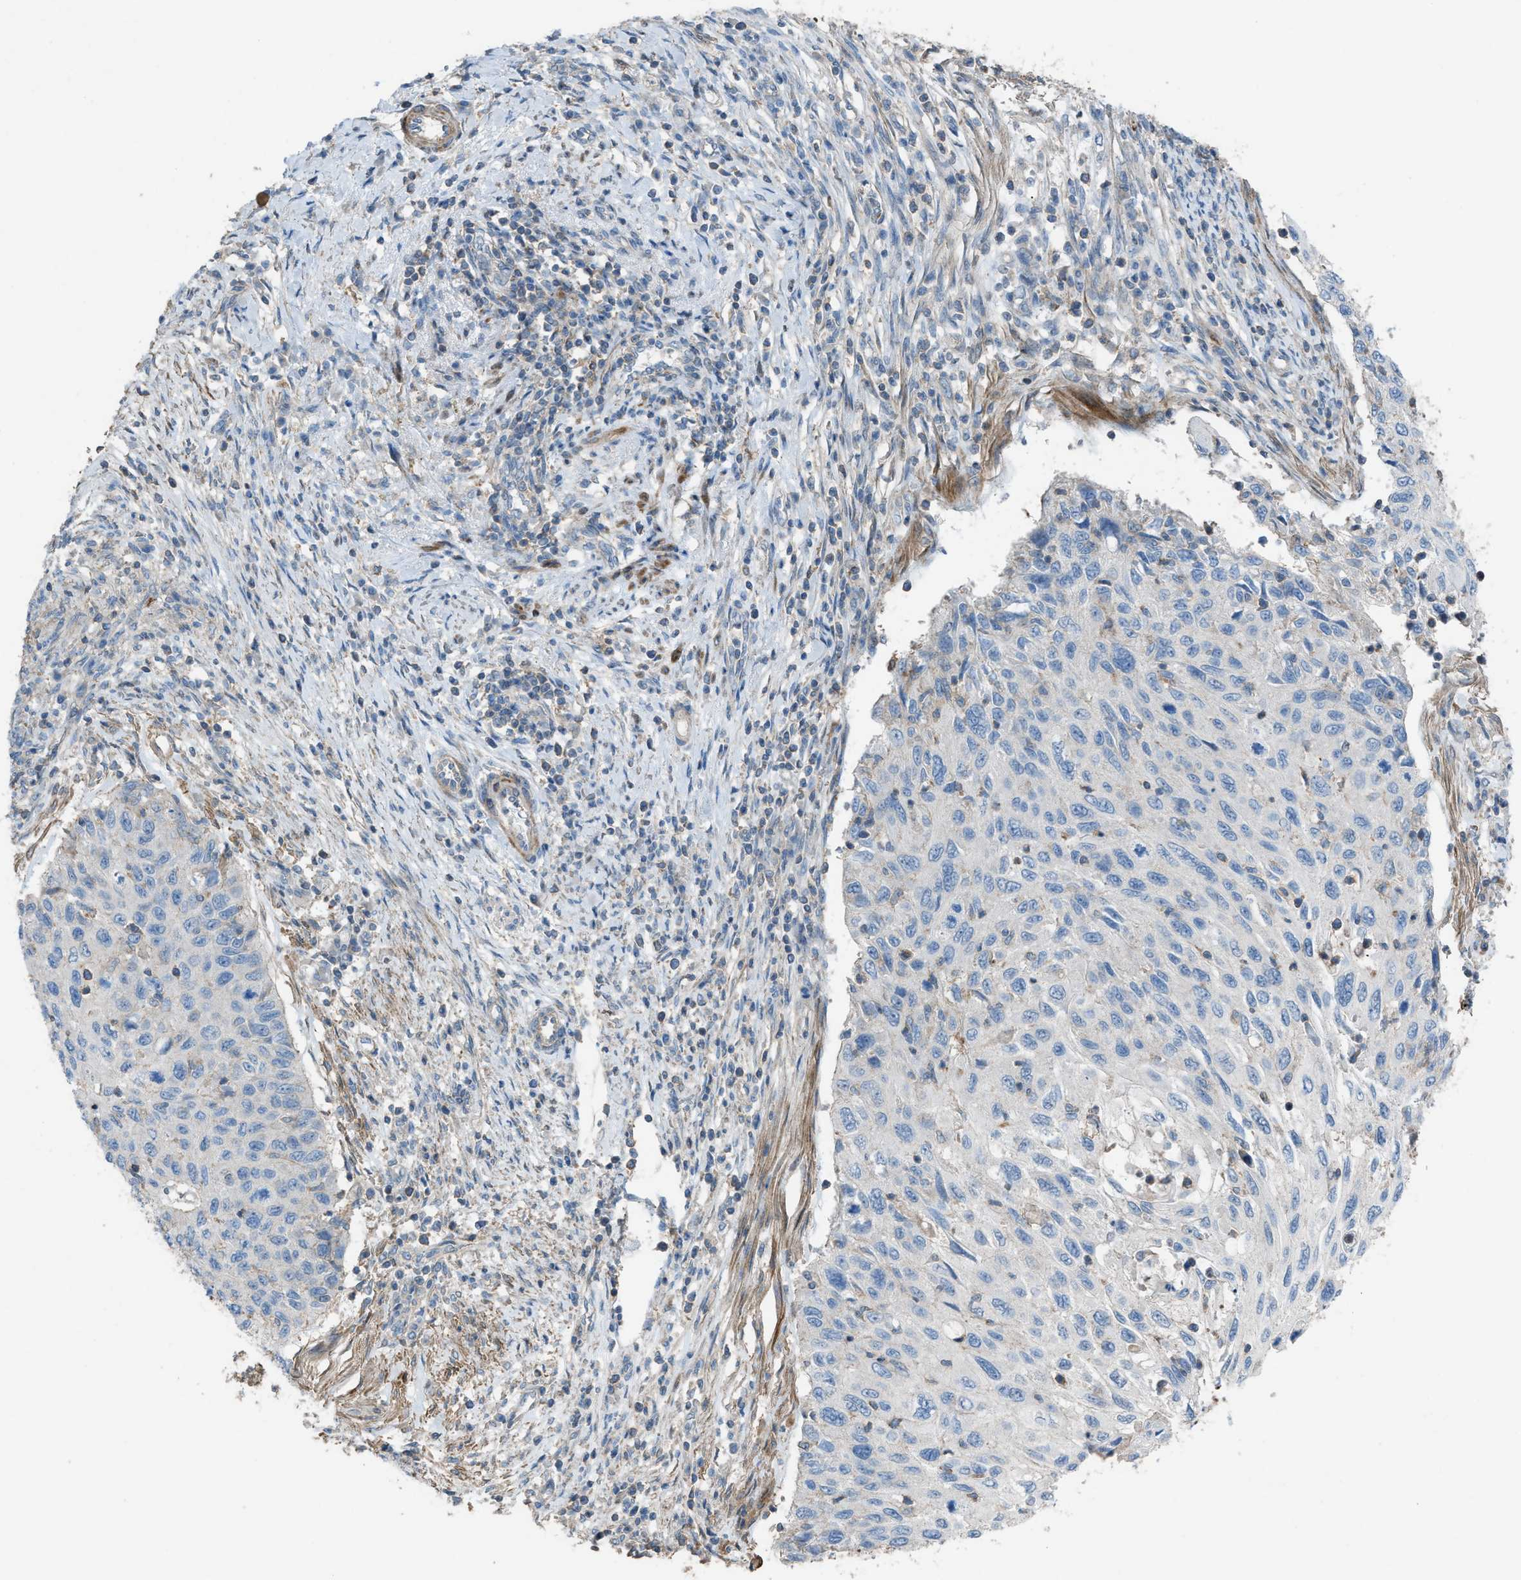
{"staining": {"intensity": "negative", "quantity": "none", "location": "none"}, "tissue": "cervical cancer", "cell_type": "Tumor cells", "image_type": "cancer", "snomed": [{"axis": "morphology", "description": "Squamous cell carcinoma, NOS"}, {"axis": "topography", "description": "Cervix"}], "caption": "High magnification brightfield microscopy of cervical squamous cell carcinoma stained with DAB (3,3'-diaminobenzidine) (brown) and counterstained with hematoxylin (blue): tumor cells show no significant staining.", "gene": "NCK2", "patient": {"sex": "female", "age": 70}}